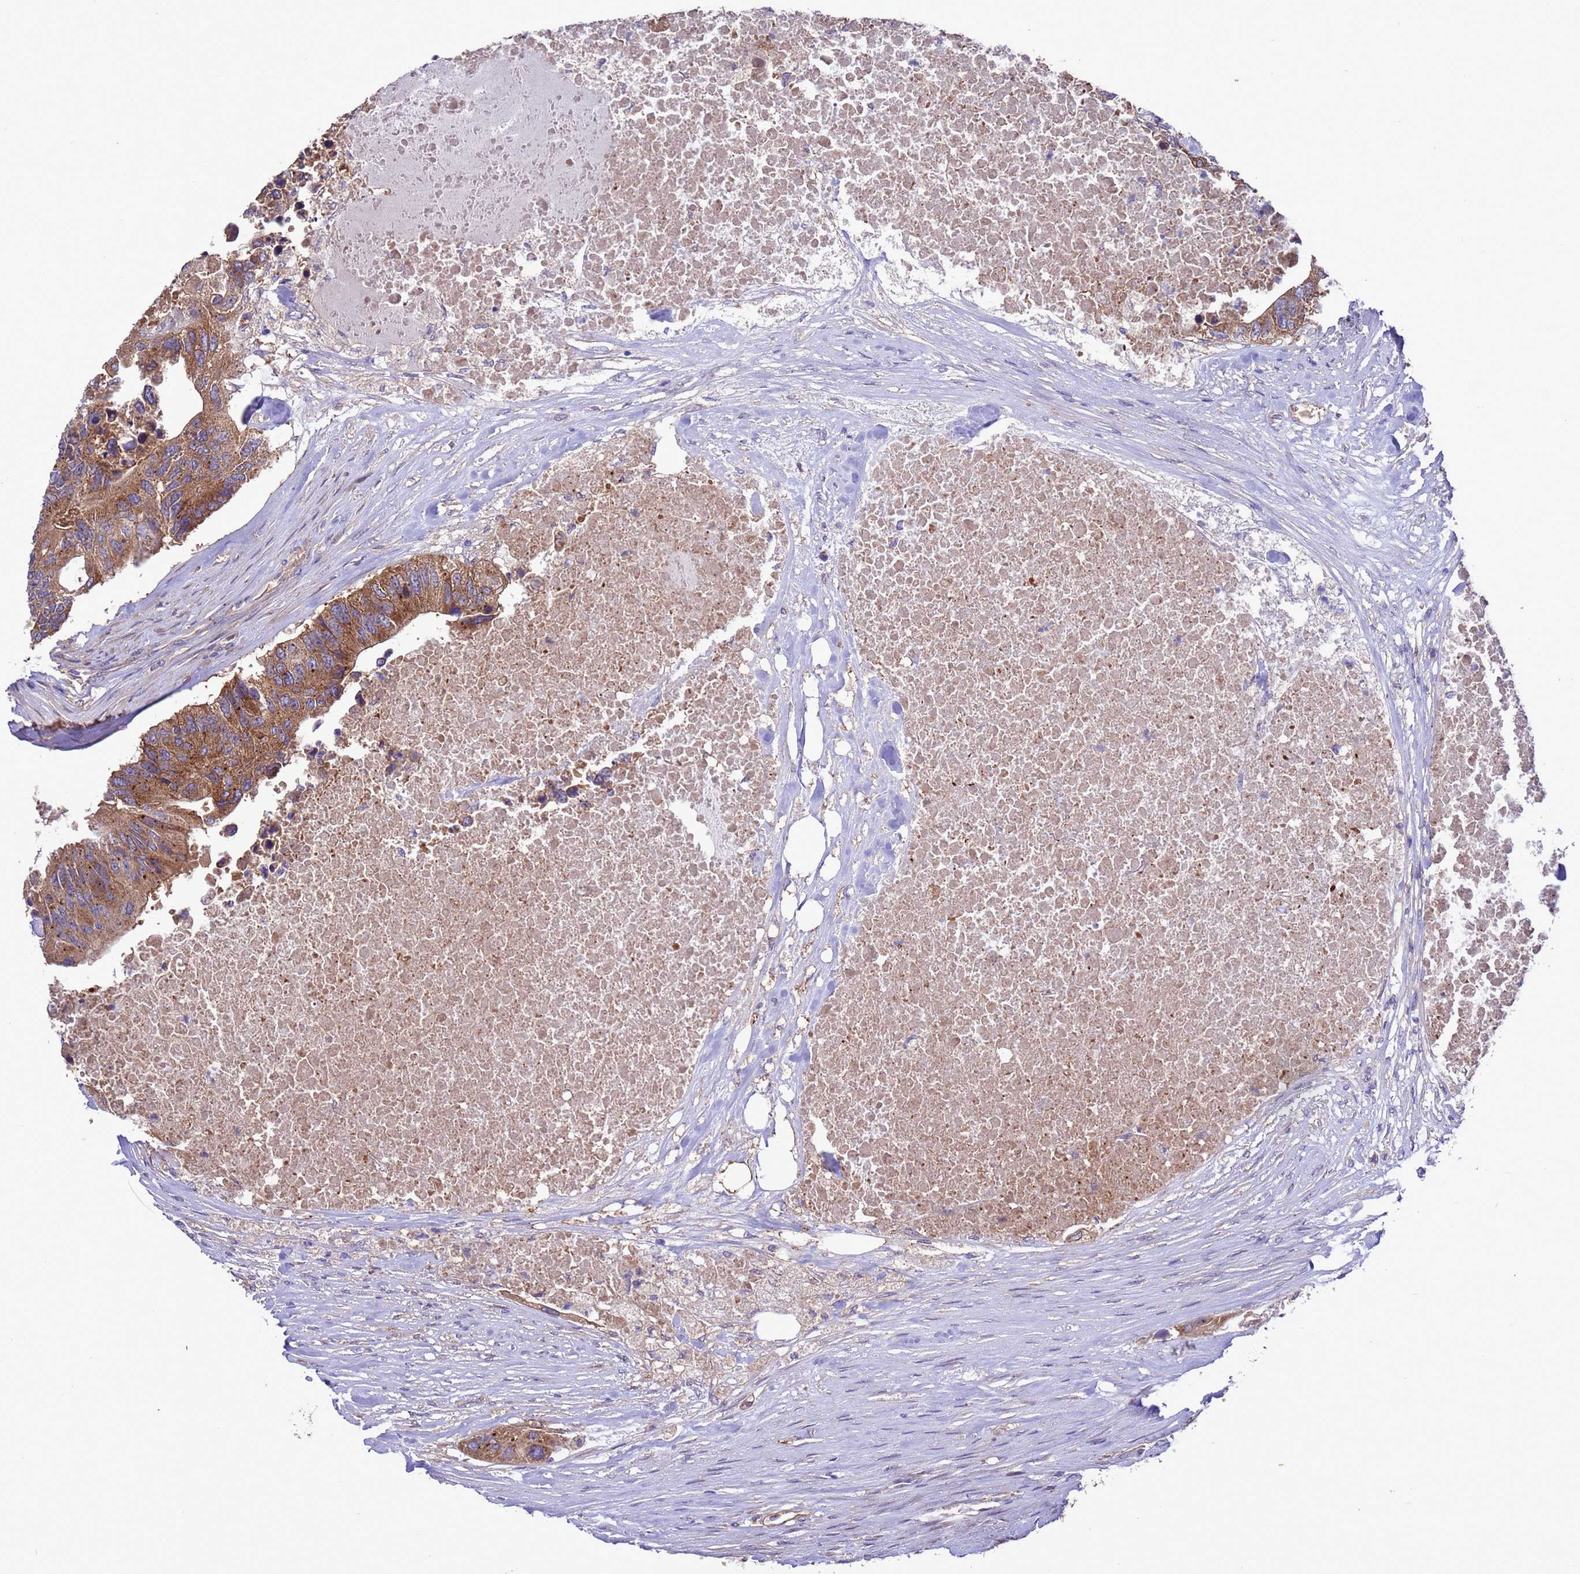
{"staining": {"intensity": "moderate", "quantity": ">75%", "location": "cytoplasmic/membranous"}, "tissue": "colorectal cancer", "cell_type": "Tumor cells", "image_type": "cancer", "snomed": [{"axis": "morphology", "description": "Adenocarcinoma, NOS"}, {"axis": "topography", "description": "Colon"}], "caption": "The immunohistochemical stain shows moderate cytoplasmic/membranous positivity in tumor cells of adenocarcinoma (colorectal) tissue.", "gene": "ARHGAP12", "patient": {"sex": "male", "age": 71}}